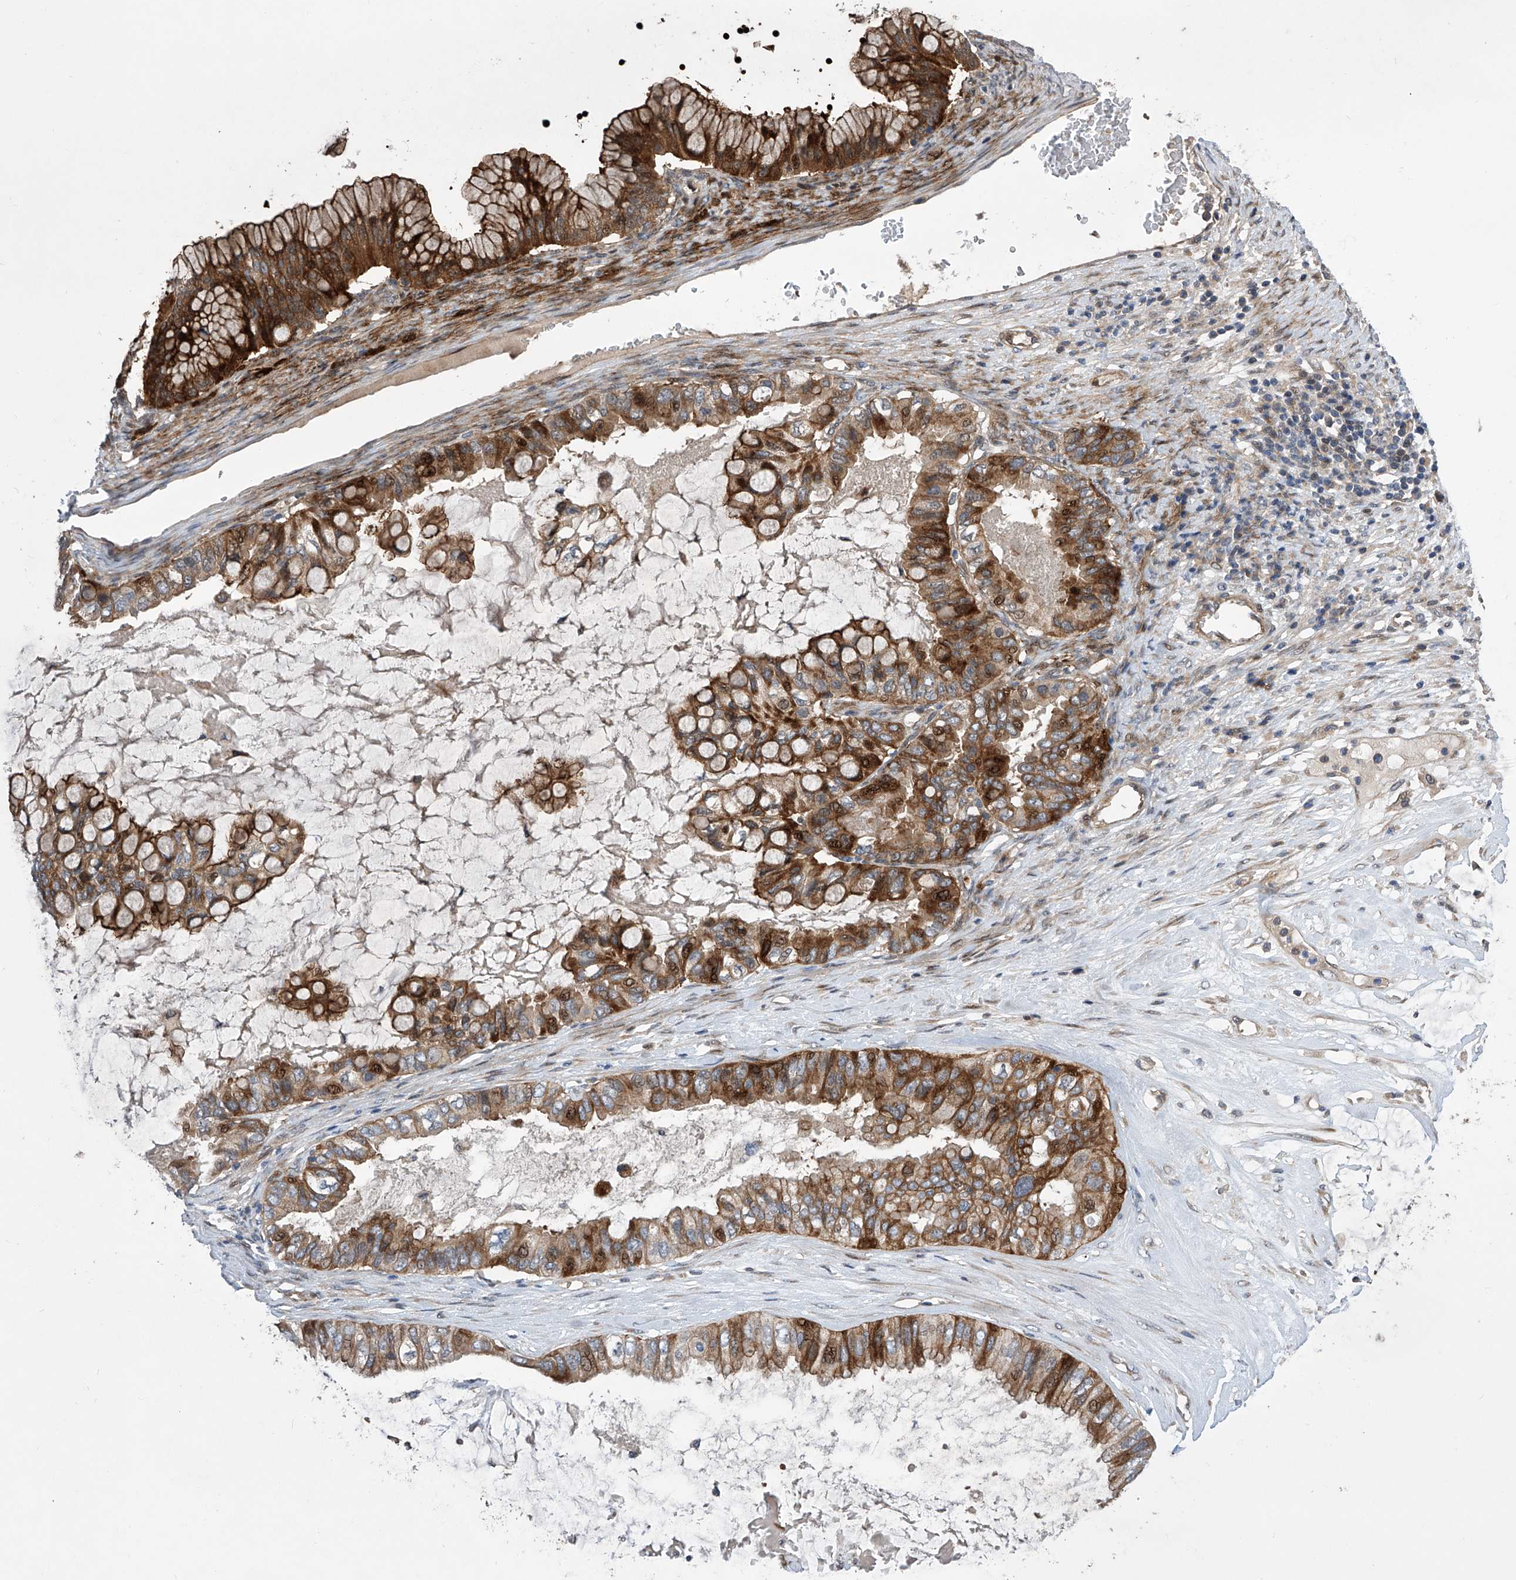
{"staining": {"intensity": "strong", "quantity": ">75%", "location": "cytoplasmic/membranous"}, "tissue": "ovarian cancer", "cell_type": "Tumor cells", "image_type": "cancer", "snomed": [{"axis": "morphology", "description": "Cystadenocarcinoma, mucinous, NOS"}, {"axis": "topography", "description": "Ovary"}], "caption": "Immunohistochemical staining of ovarian cancer demonstrates high levels of strong cytoplasmic/membranous protein positivity in approximately >75% of tumor cells. The staining was performed using DAB (3,3'-diaminobenzidine) to visualize the protein expression in brown, while the nuclei were stained in blue with hematoxylin (Magnification: 20x).", "gene": "USF3", "patient": {"sex": "female", "age": 80}}